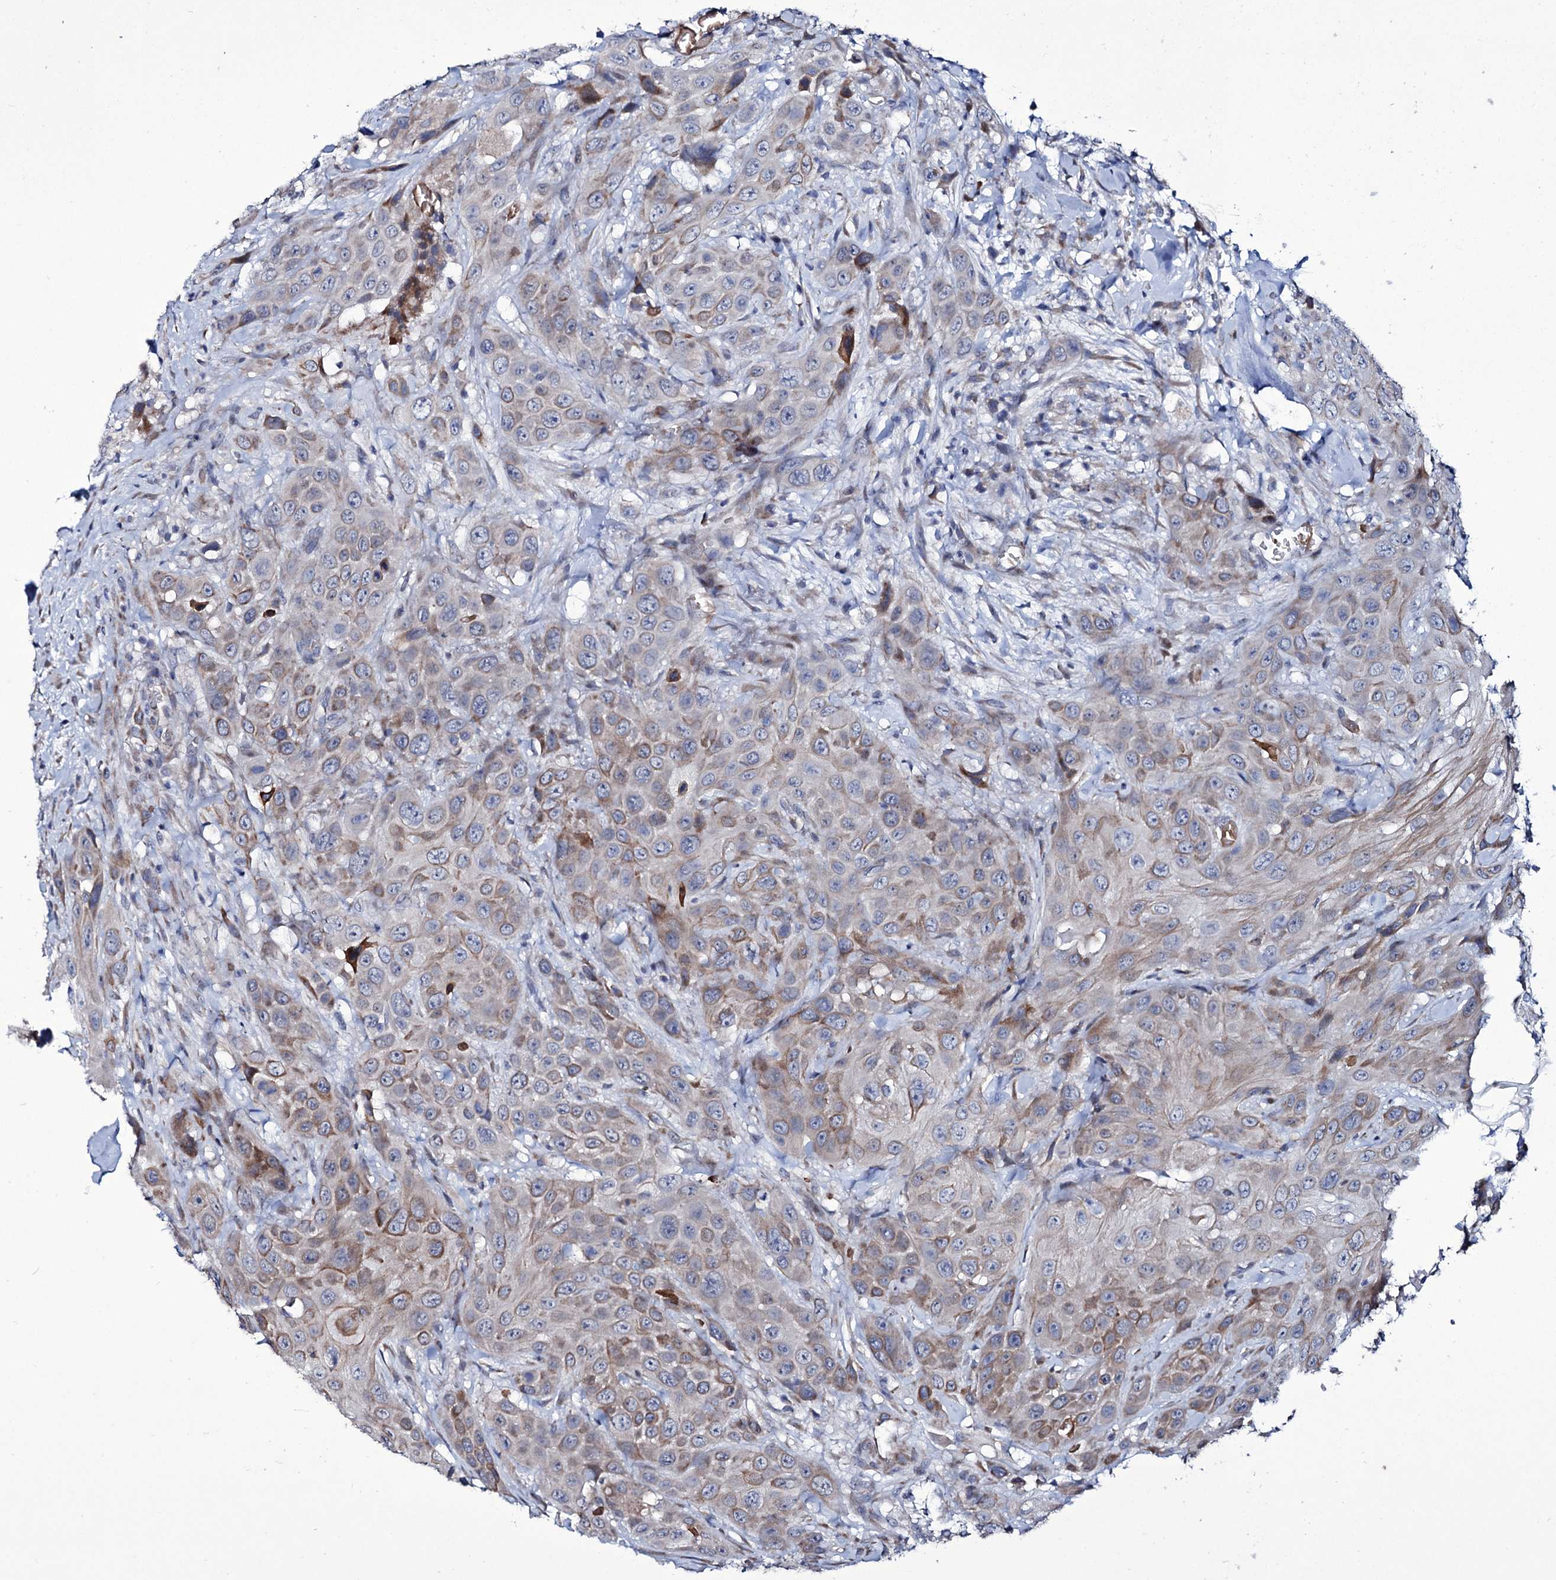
{"staining": {"intensity": "weak", "quantity": "25%-75%", "location": "cytoplasmic/membranous"}, "tissue": "head and neck cancer", "cell_type": "Tumor cells", "image_type": "cancer", "snomed": [{"axis": "morphology", "description": "Squamous cell carcinoma, NOS"}, {"axis": "topography", "description": "Head-Neck"}], "caption": "Immunohistochemical staining of human squamous cell carcinoma (head and neck) demonstrates low levels of weak cytoplasmic/membranous staining in about 25%-75% of tumor cells.", "gene": "TUBGCP5", "patient": {"sex": "male", "age": 81}}